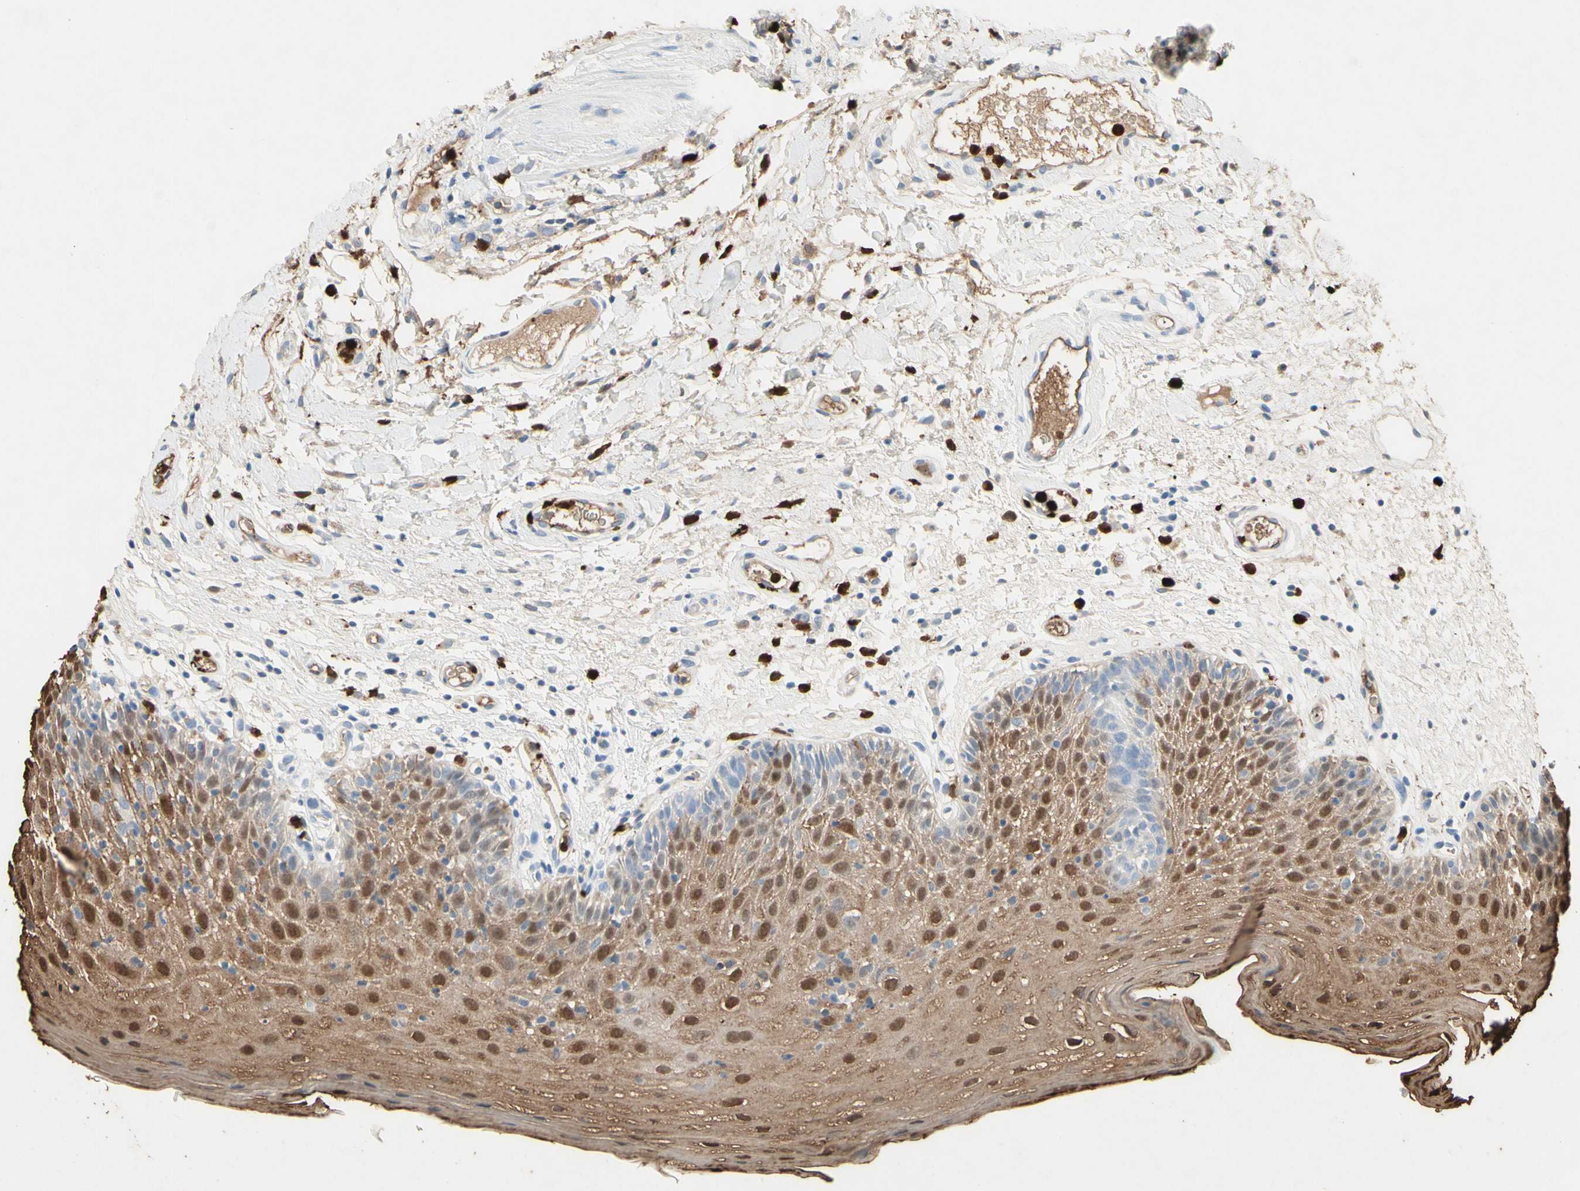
{"staining": {"intensity": "moderate", "quantity": ">75%", "location": "cytoplasmic/membranous,nuclear"}, "tissue": "oral mucosa", "cell_type": "Squamous epithelial cells", "image_type": "normal", "snomed": [{"axis": "morphology", "description": "Normal tissue, NOS"}, {"axis": "morphology", "description": "Squamous cell carcinoma, NOS"}, {"axis": "topography", "description": "Skeletal muscle"}, {"axis": "topography", "description": "Oral tissue"}, {"axis": "topography", "description": "Head-Neck"}], "caption": "Immunohistochemical staining of unremarkable human oral mucosa reveals >75% levels of moderate cytoplasmic/membranous,nuclear protein staining in about >75% of squamous epithelial cells.", "gene": "NFKBIZ", "patient": {"sex": "male", "age": 71}}